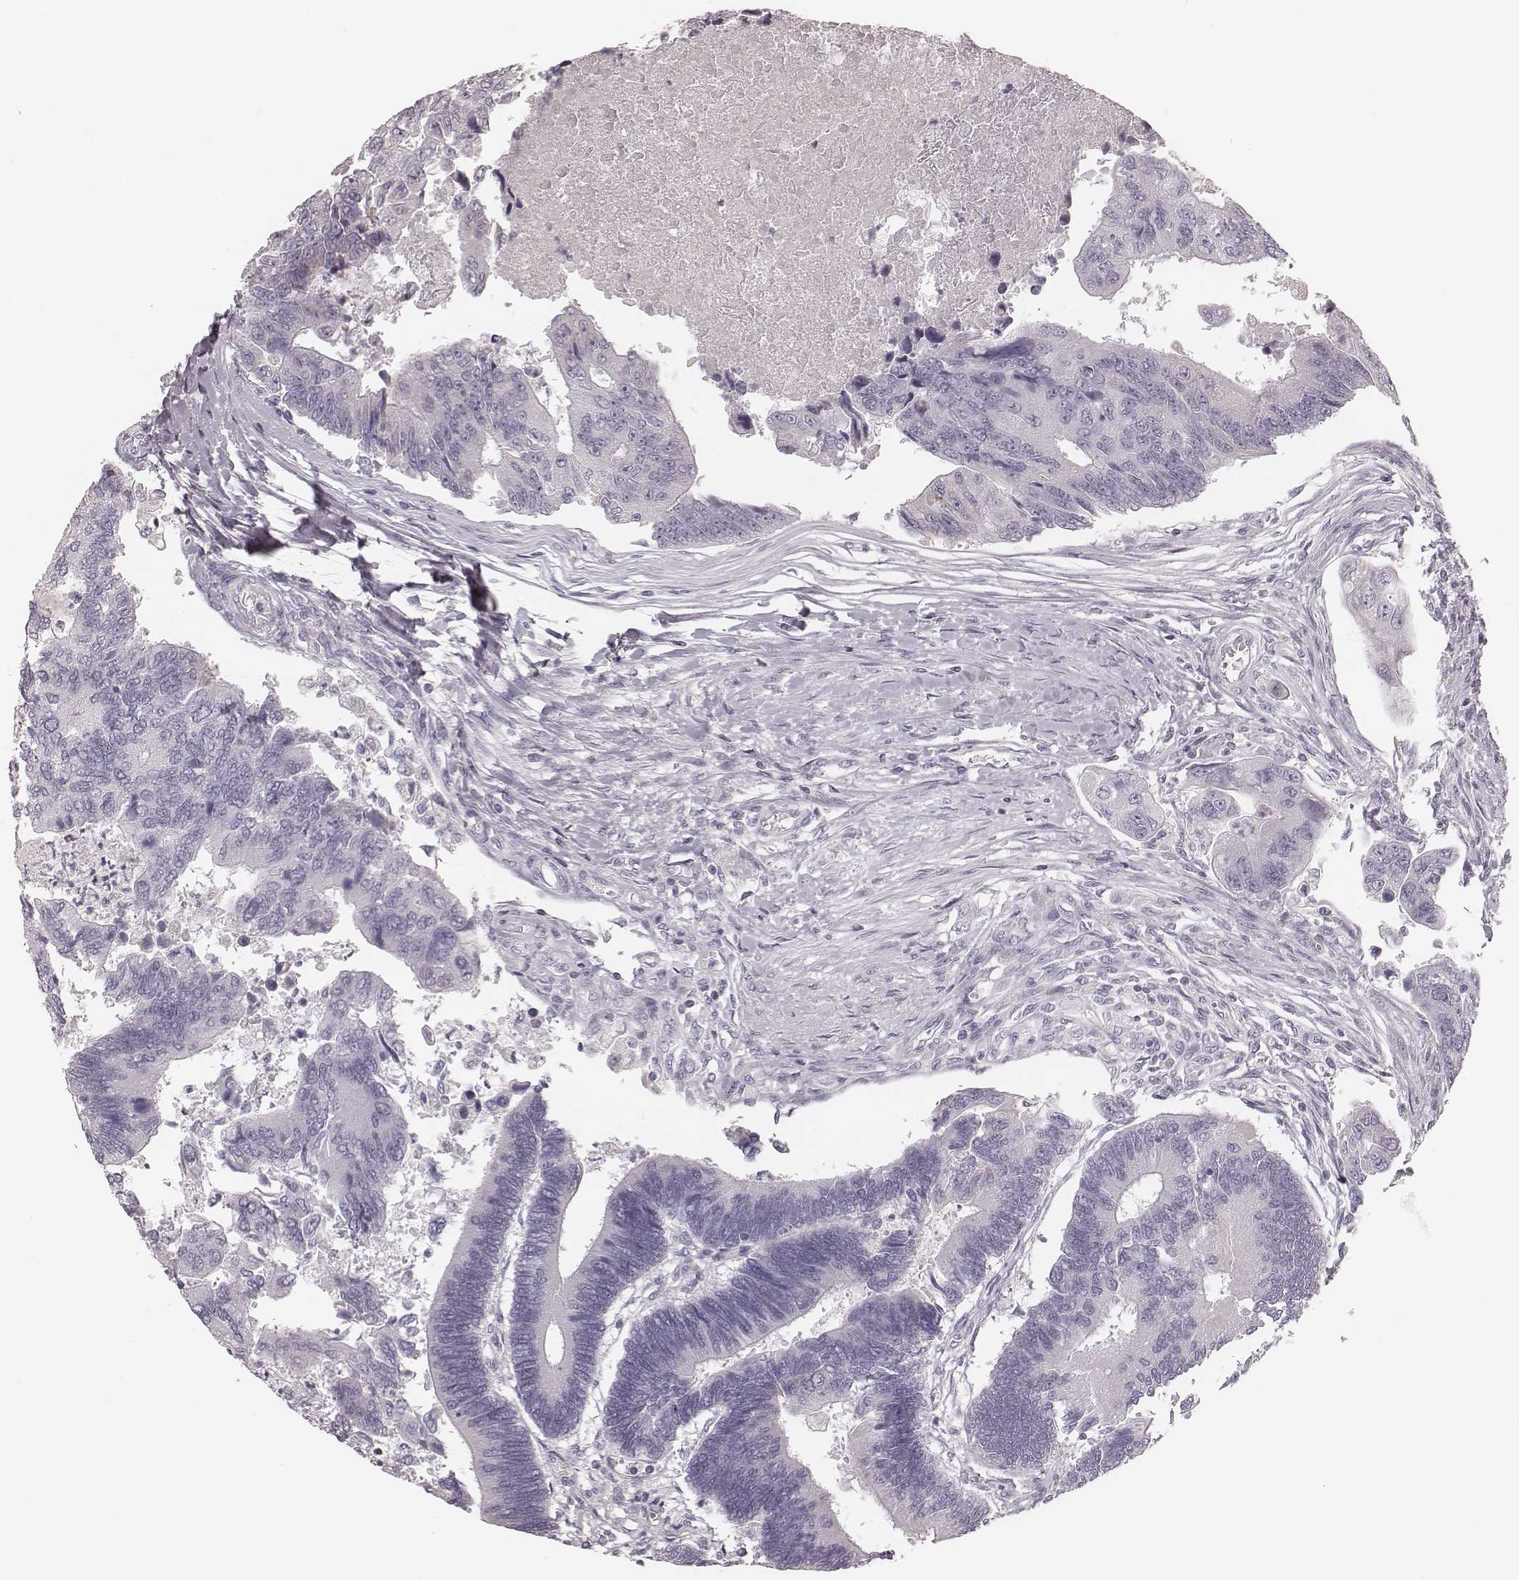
{"staining": {"intensity": "negative", "quantity": "none", "location": "none"}, "tissue": "colorectal cancer", "cell_type": "Tumor cells", "image_type": "cancer", "snomed": [{"axis": "morphology", "description": "Adenocarcinoma, NOS"}, {"axis": "topography", "description": "Colon"}], "caption": "Tumor cells show no significant protein expression in colorectal adenocarcinoma. The staining was performed using DAB (3,3'-diaminobenzidine) to visualize the protein expression in brown, while the nuclei were stained in blue with hematoxylin (Magnification: 20x).", "gene": "S100Z", "patient": {"sex": "female", "age": 67}}